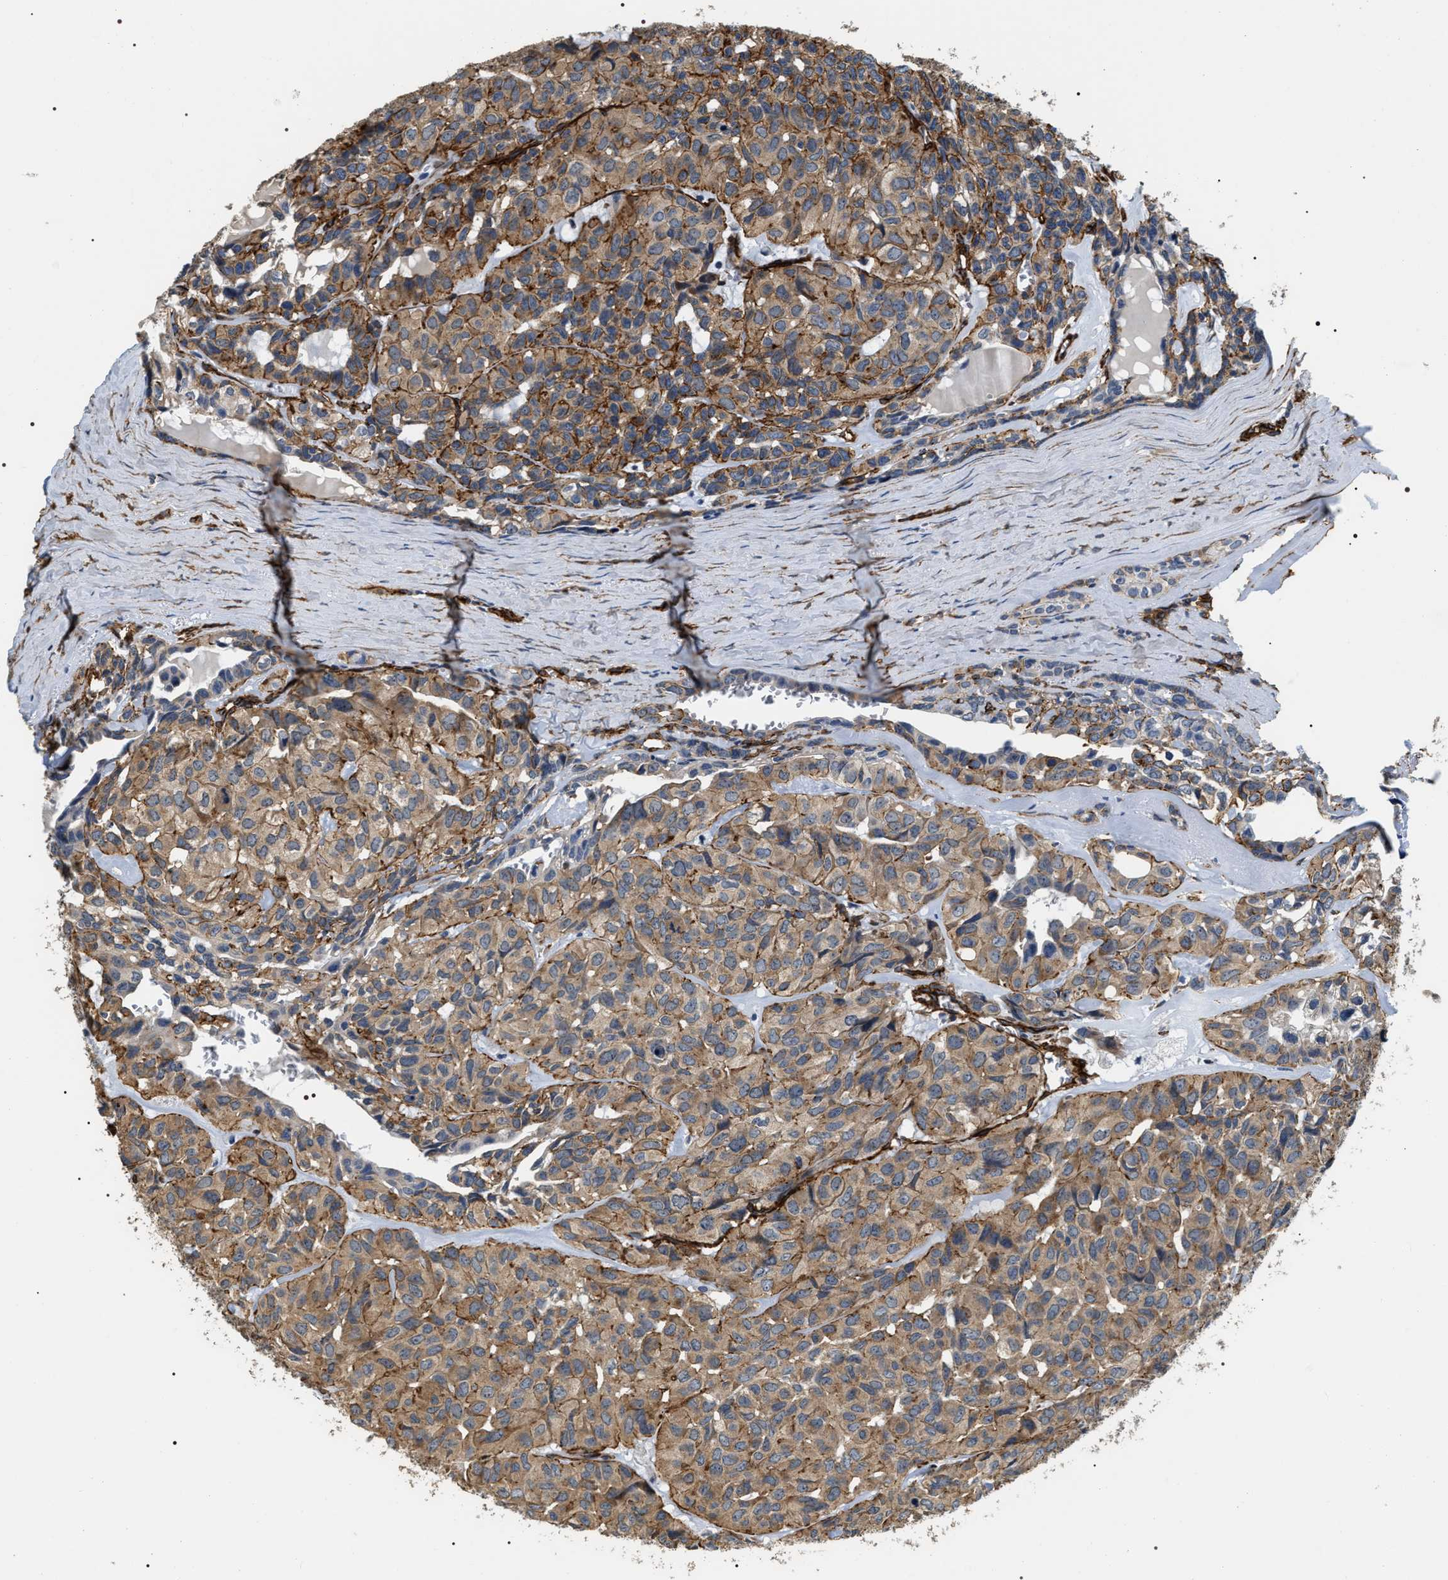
{"staining": {"intensity": "moderate", "quantity": ">75%", "location": "cytoplasmic/membranous"}, "tissue": "head and neck cancer", "cell_type": "Tumor cells", "image_type": "cancer", "snomed": [{"axis": "morphology", "description": "Adenocarcinoma, NOS"}, {"axis": "topography", "description": "Salivary gland, NOS"}, {"axis": "topography", "description": "Head-Neck"}], "caption": "Immunohistochemical staining of human head and neck cancer (adenocarcinoma) shows moderate cytoplasmic/membranous protein expression in approximately >75% of tumor cells. (IHC, brightfield microscopy, high magnification).", "gene": "ZC3HAV1L", "patient": {"sex": "female", "age": 76}}